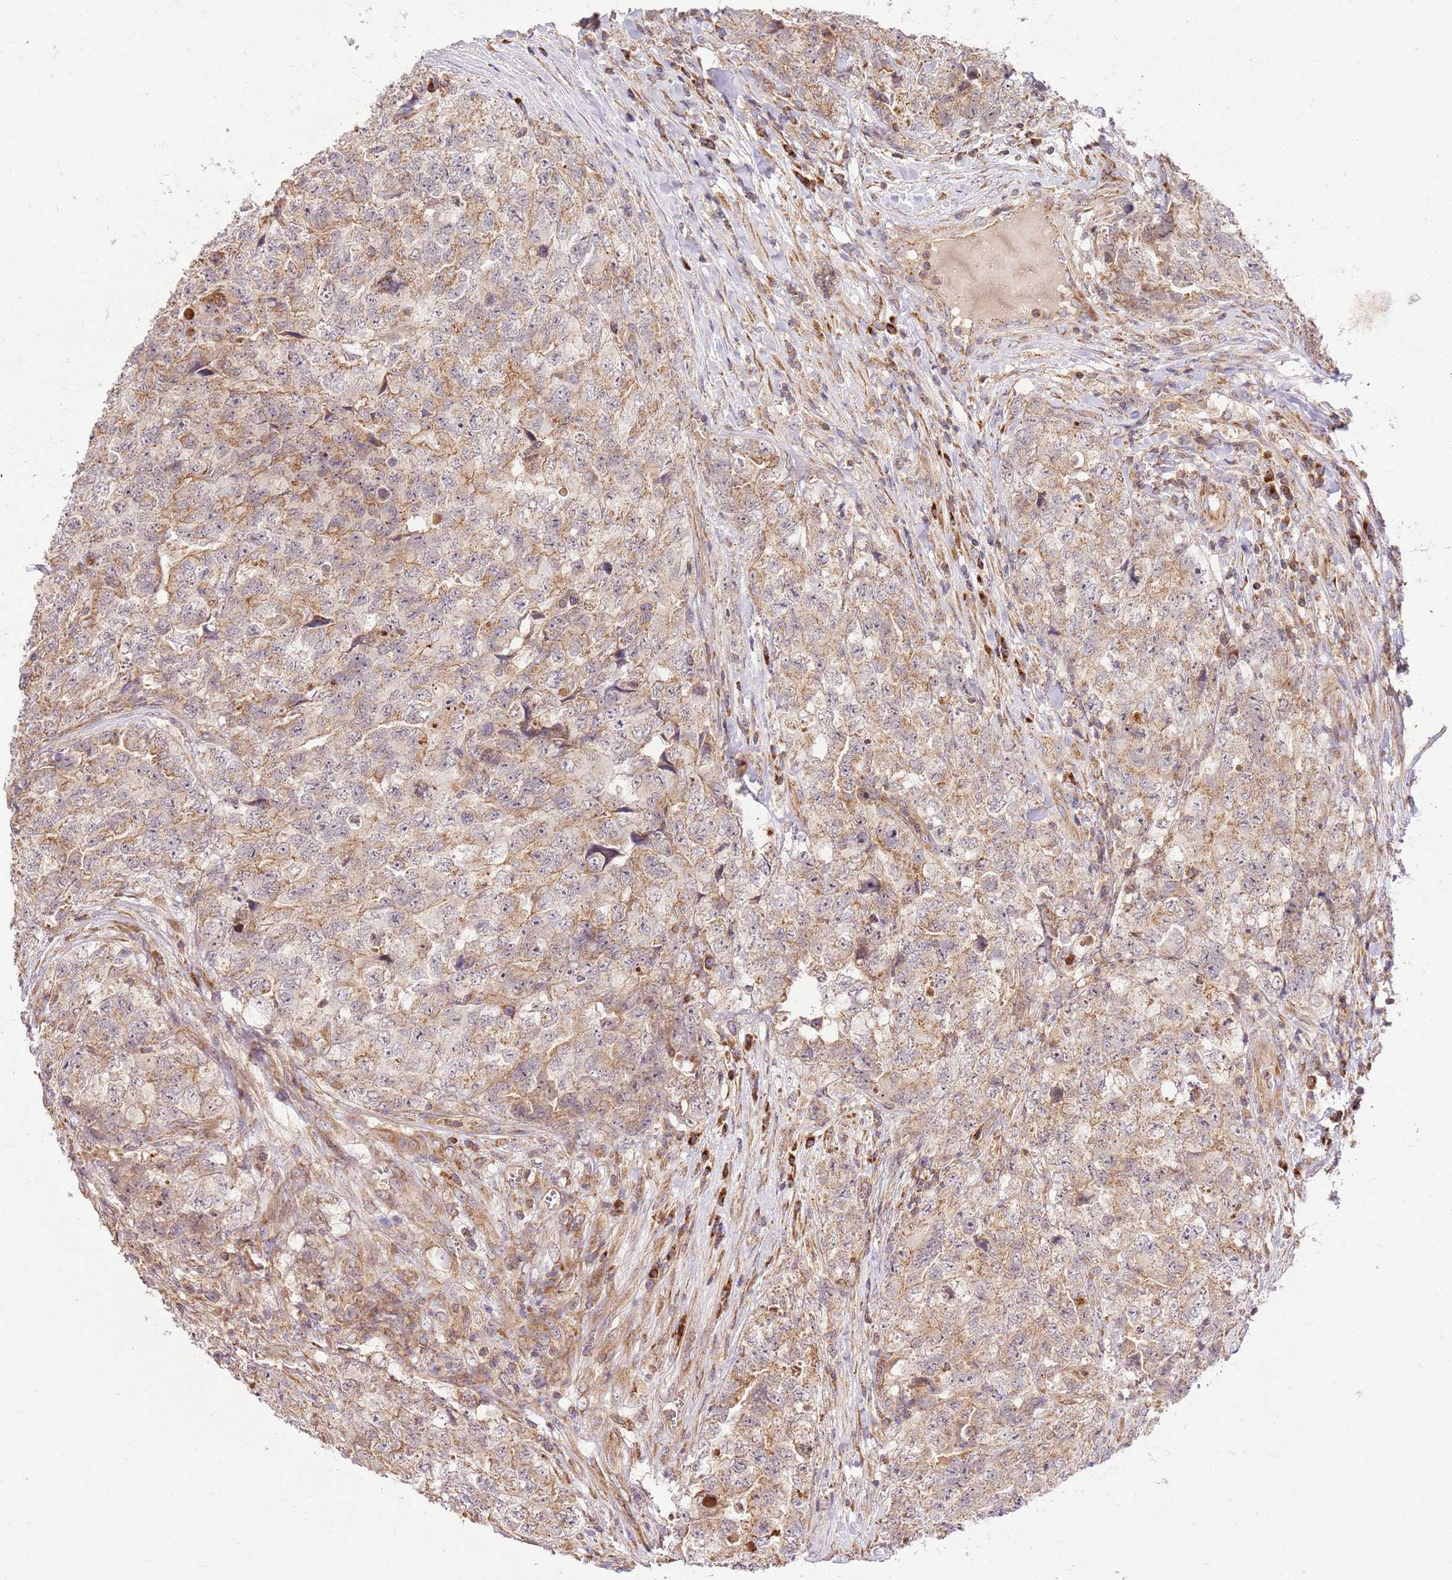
{"staining": {"intensity": "weak", "quantity": "25%-75%", "location": "cytoplasmic/membranous"}, "tissue": "testis cancer", "cell_type": "Tumor cells", "image_type": "cancer", "snomed": [{"axis": "morphology", "description": "Carcinoma, Embryonal, NOS"}, {"axis": "topography", "description": "Testis"}], "caption": "Brown immunohistochemical staining in human testis cancer exhibits weak cytoplasmic/membranous expression in approximately 25%-75% of tumor cells.", "gene": "SPATA2L", "patient": {"sex": "male", "age": 31}}